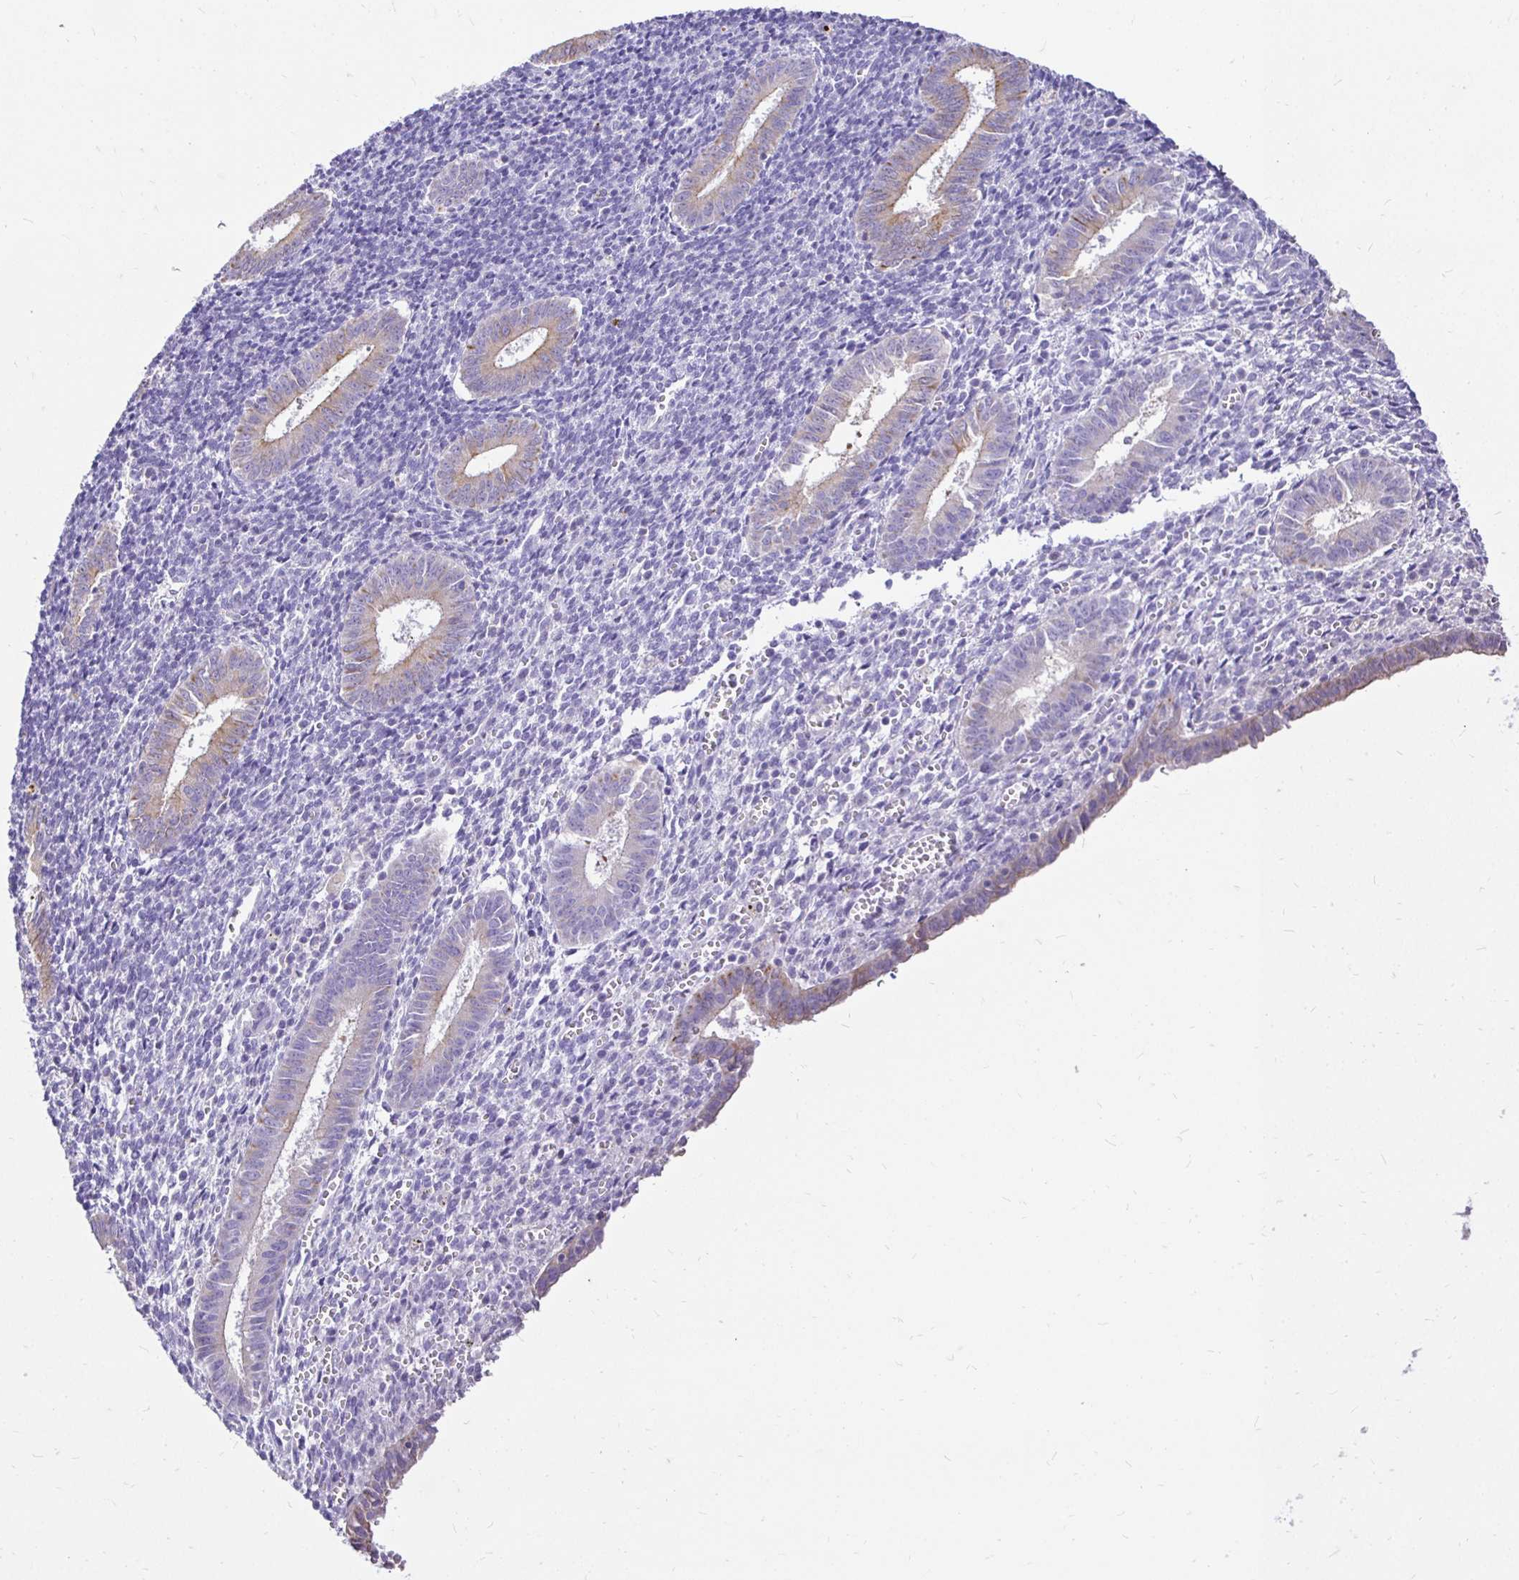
{"staining": {"intensity": "negative", "quantity": "none", "location": "none"}, "tissue": "endometrium", "cell_type": "Cells in endometrial stroma", "image_type": "normal", "snomed": [{"axis": "morphology", "description": "Normal tissue, NOS"}, {"axis": "topography", "description": "Endometrium"}], "caption": "Immunohistochemistry of benign human endometrium demonstrates no staining in cells in endometrial stroma. The staining was performed using DAB to visualize the protein expression in brown, while the nuclei were stained in blue with hematoxylin (Magnification: 20x).", "gene": "TAF1D", "patient": {"sex": "female", "age": 25}}